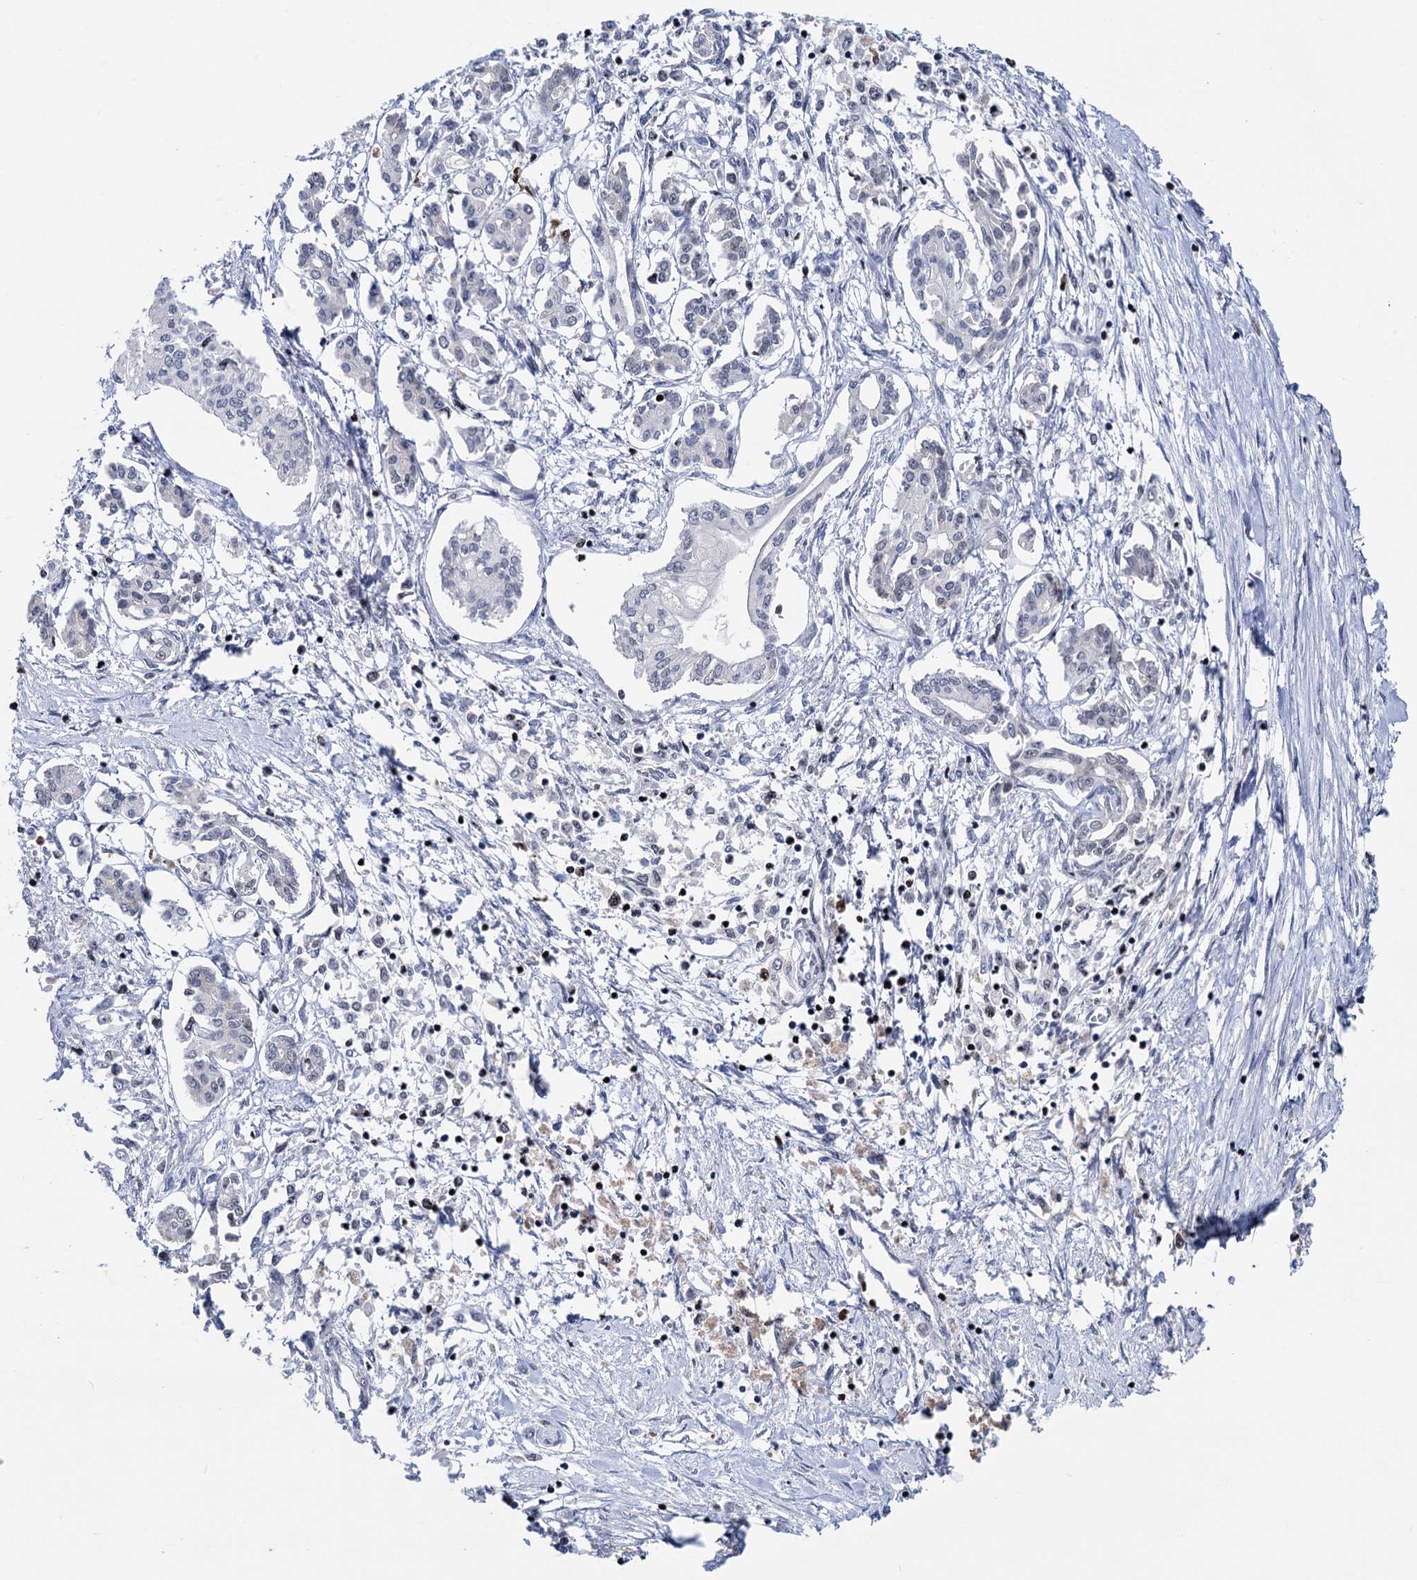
{"staining": {"intensity": "negative", "quantity": "none", "location": "none"}, "tissue": "pancreatic cancer", "cell_type": "Tumor cells", "image_type": "cancer", "snomed": [{"axis": "morphology", "description": "Adenocarcinoma, NOS"}, {"axis": "topography", "description": "Pancreas"}], "caption": "DAB immunohistochemical staining of human pancreatic adenocarcinoma demonstrates no significant positivity in tumor cells. (Immunohistochemistry, brightfield microscopy, high magnification).", "gene": "ZCCHC10", "patient": {"sex": "female", "age": 50}}